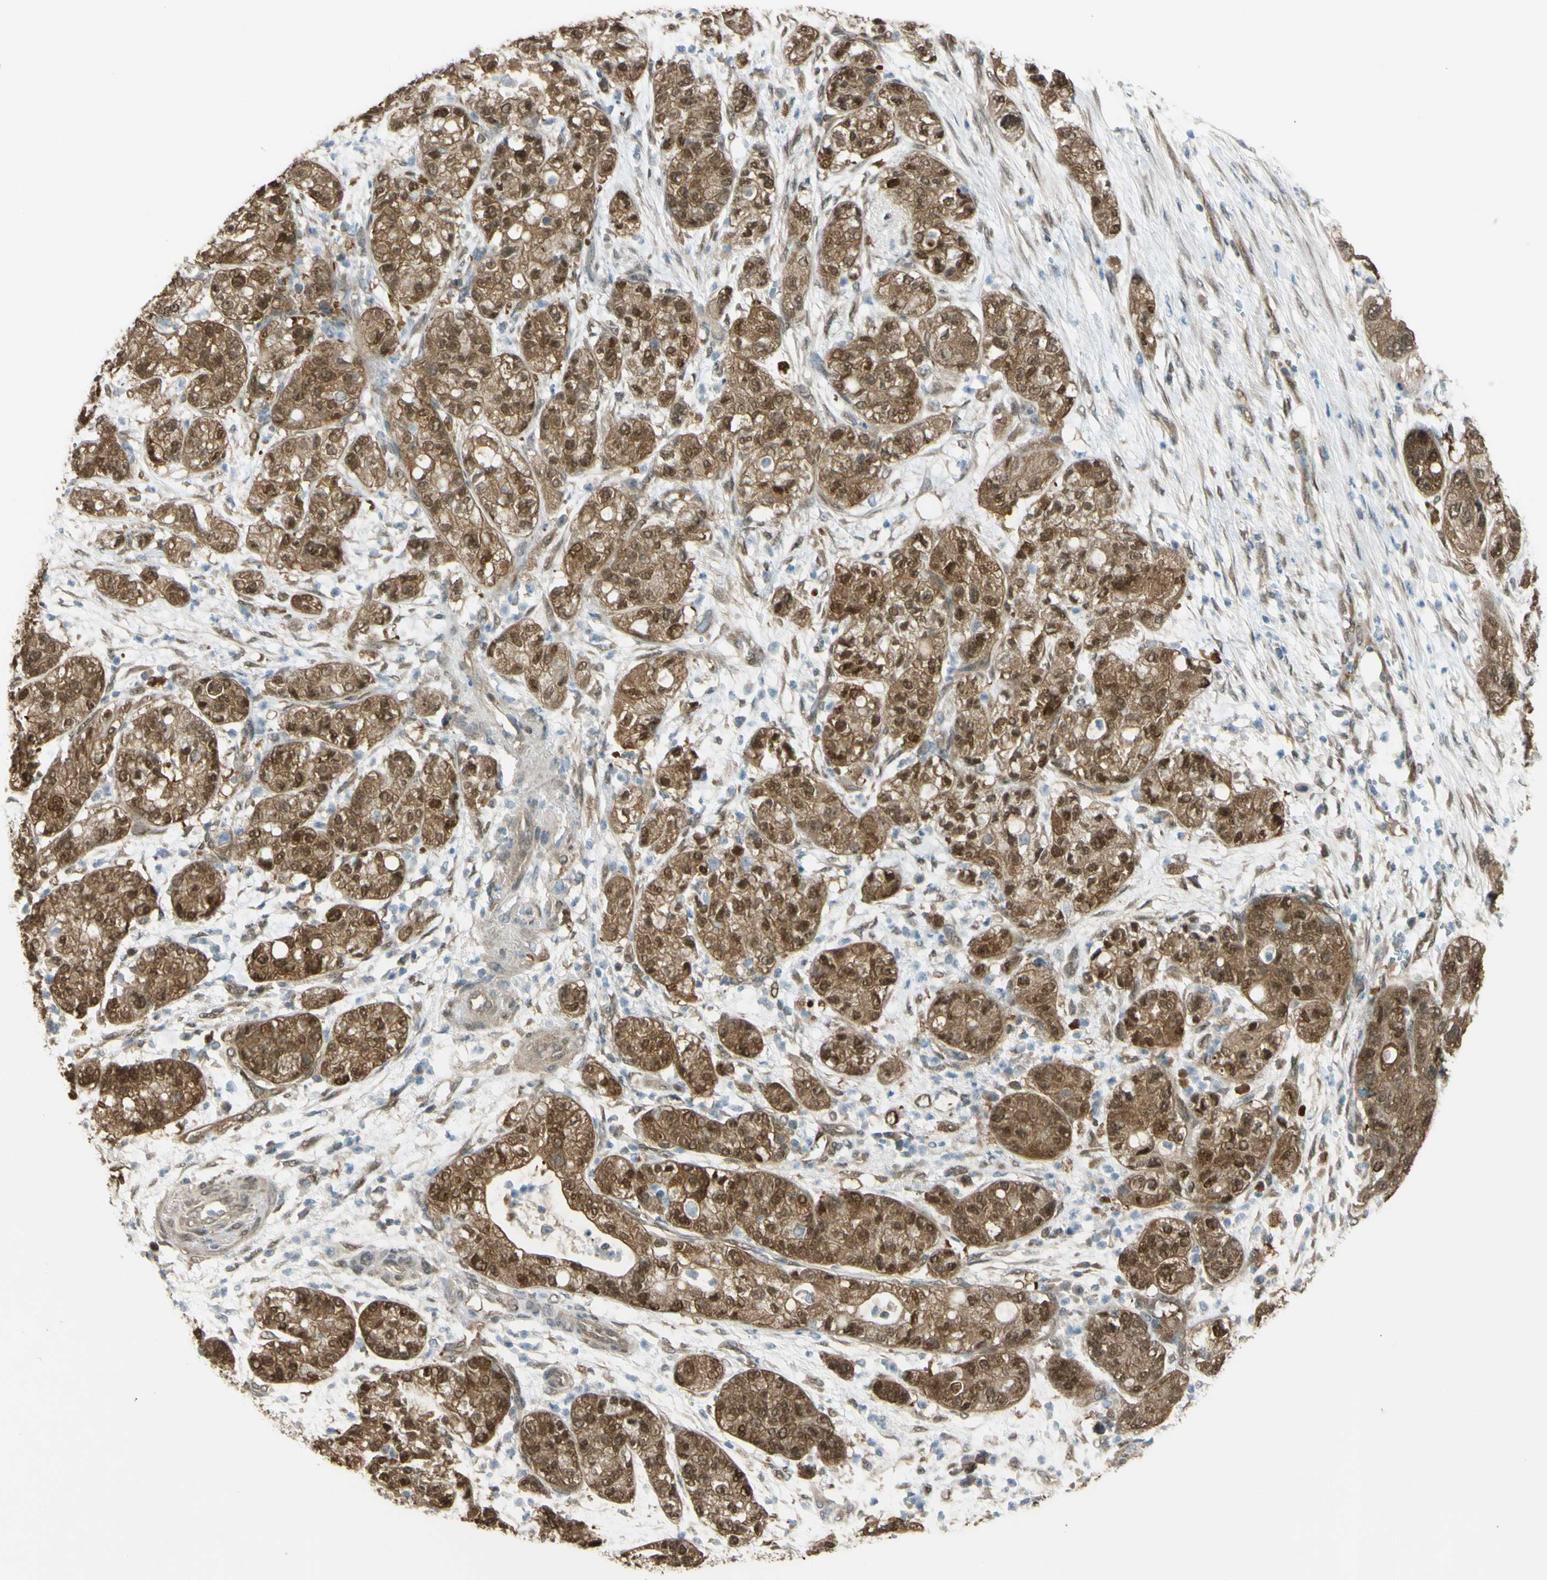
{"staining": {"intensity": "strong", "quantity": ">75%", "location": "cytoplasmic/membranous,nuclear"}, "tissue": "pancreatic cancer", "cell_type": "Tumor cells", "image_type": "cancer", "snomed": [{"axis": "morphology", "description": "Adenocarcinoma, NOS"}, {"axis": "topography", "description": "Pancreas"}], "caption": "Pancreatic adenocarcinoma was stained to show a protein in brown. There is high levels of strong cytoplasmic/membranous and nuclear staining in approximately >75% of tumor cells.", "gene": "YWHAQ", "patient": {"sex": "female", "age": 78}}